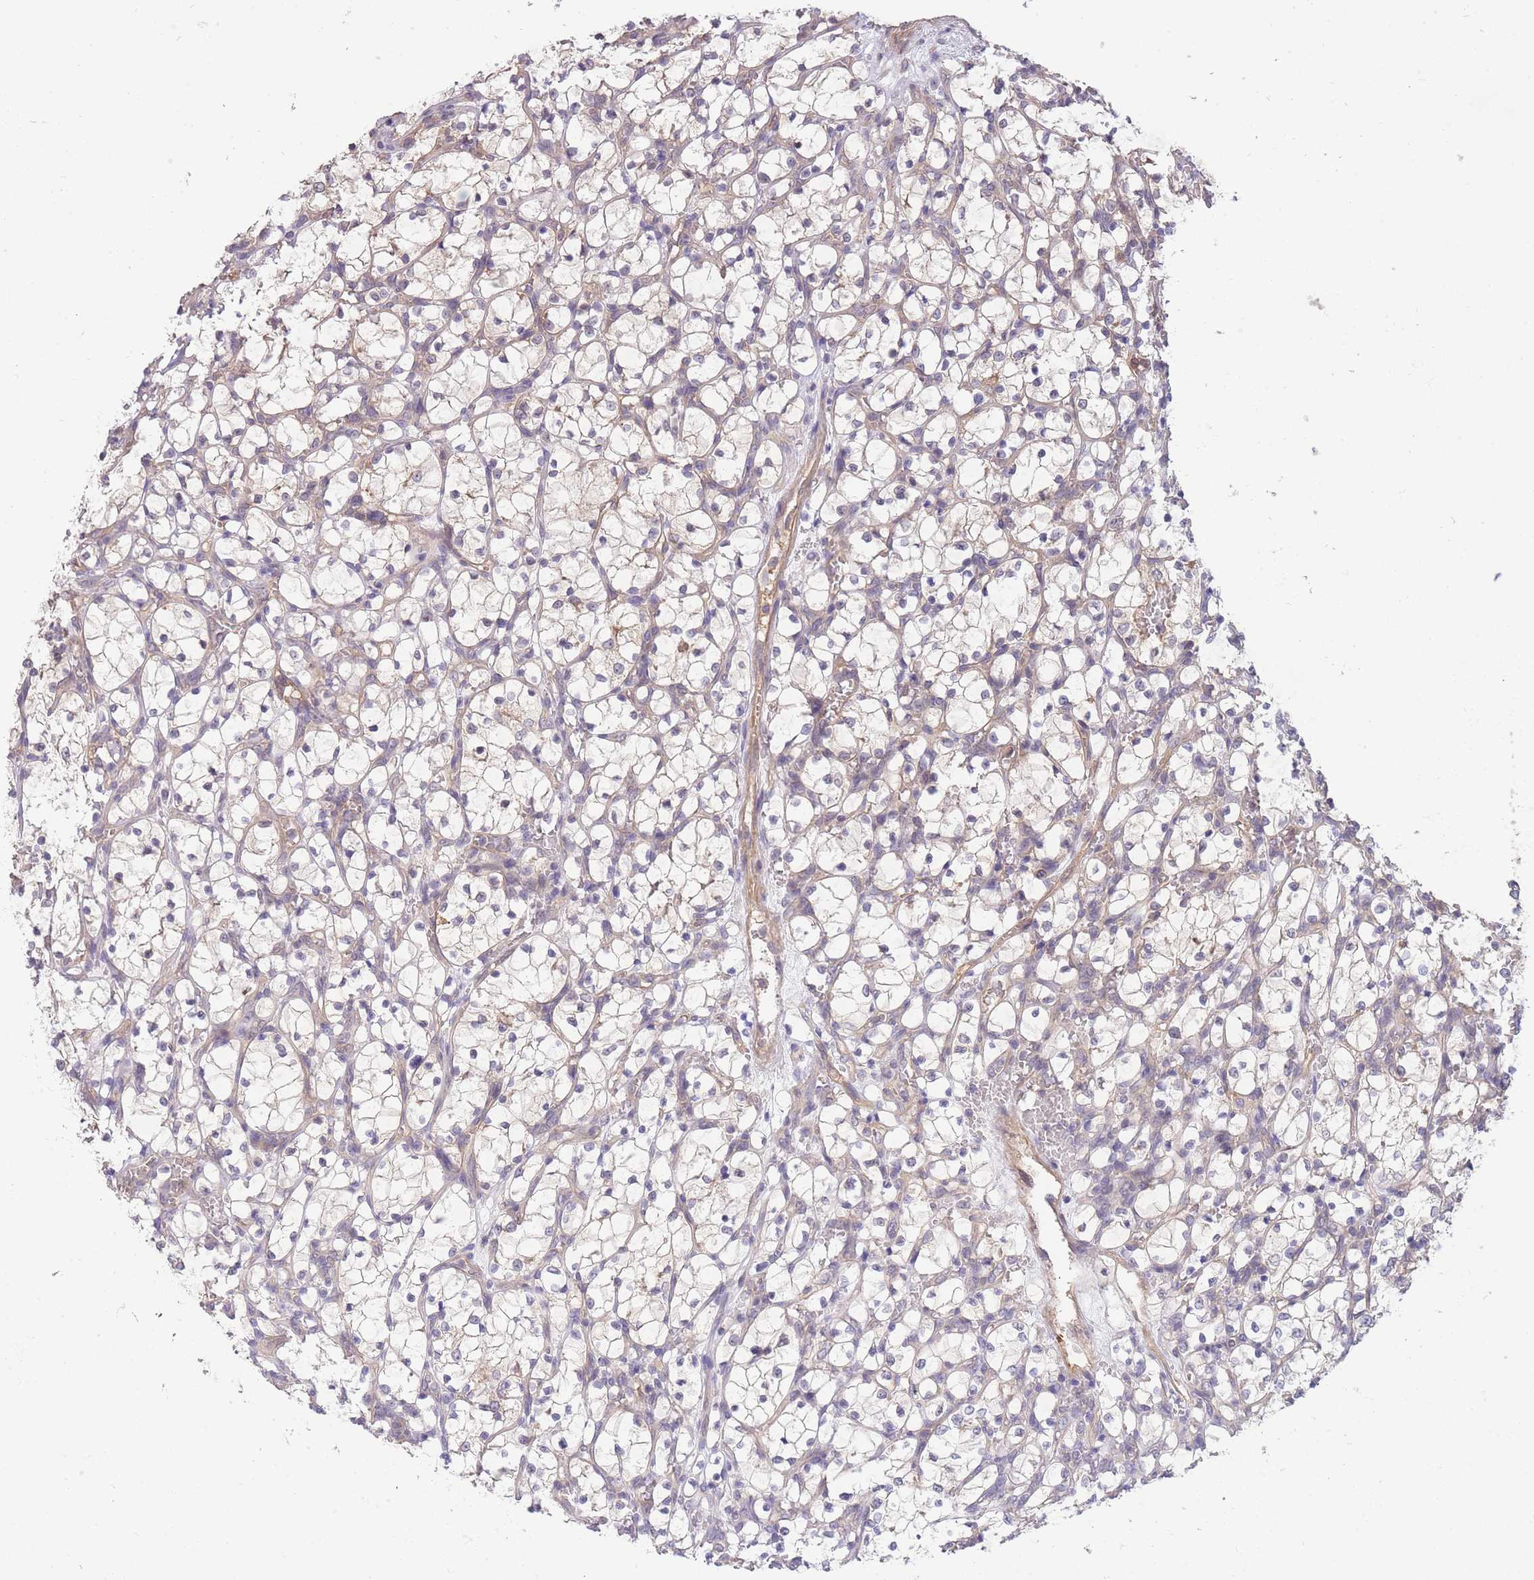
{"staining": {"intensity": "weak", "quantity": "<25%", "location": "cytoplasmic/membranous"}, "tissue": "renal cancer", "cell_type": "Tumor cells", "image_type": "cancer", "snomed": [{"axis": "morphology", "description": "Adenocarcinoma, NOS"}, {"axis": "topography", "description": "Kidney"}], "caption": "DAB immunohistochemical staining of adenocarcinoma (renal) reveals no significant positivity in tumor cells.", "gene": "SMC6", "patient": {"sex": "female", "age": 69}}